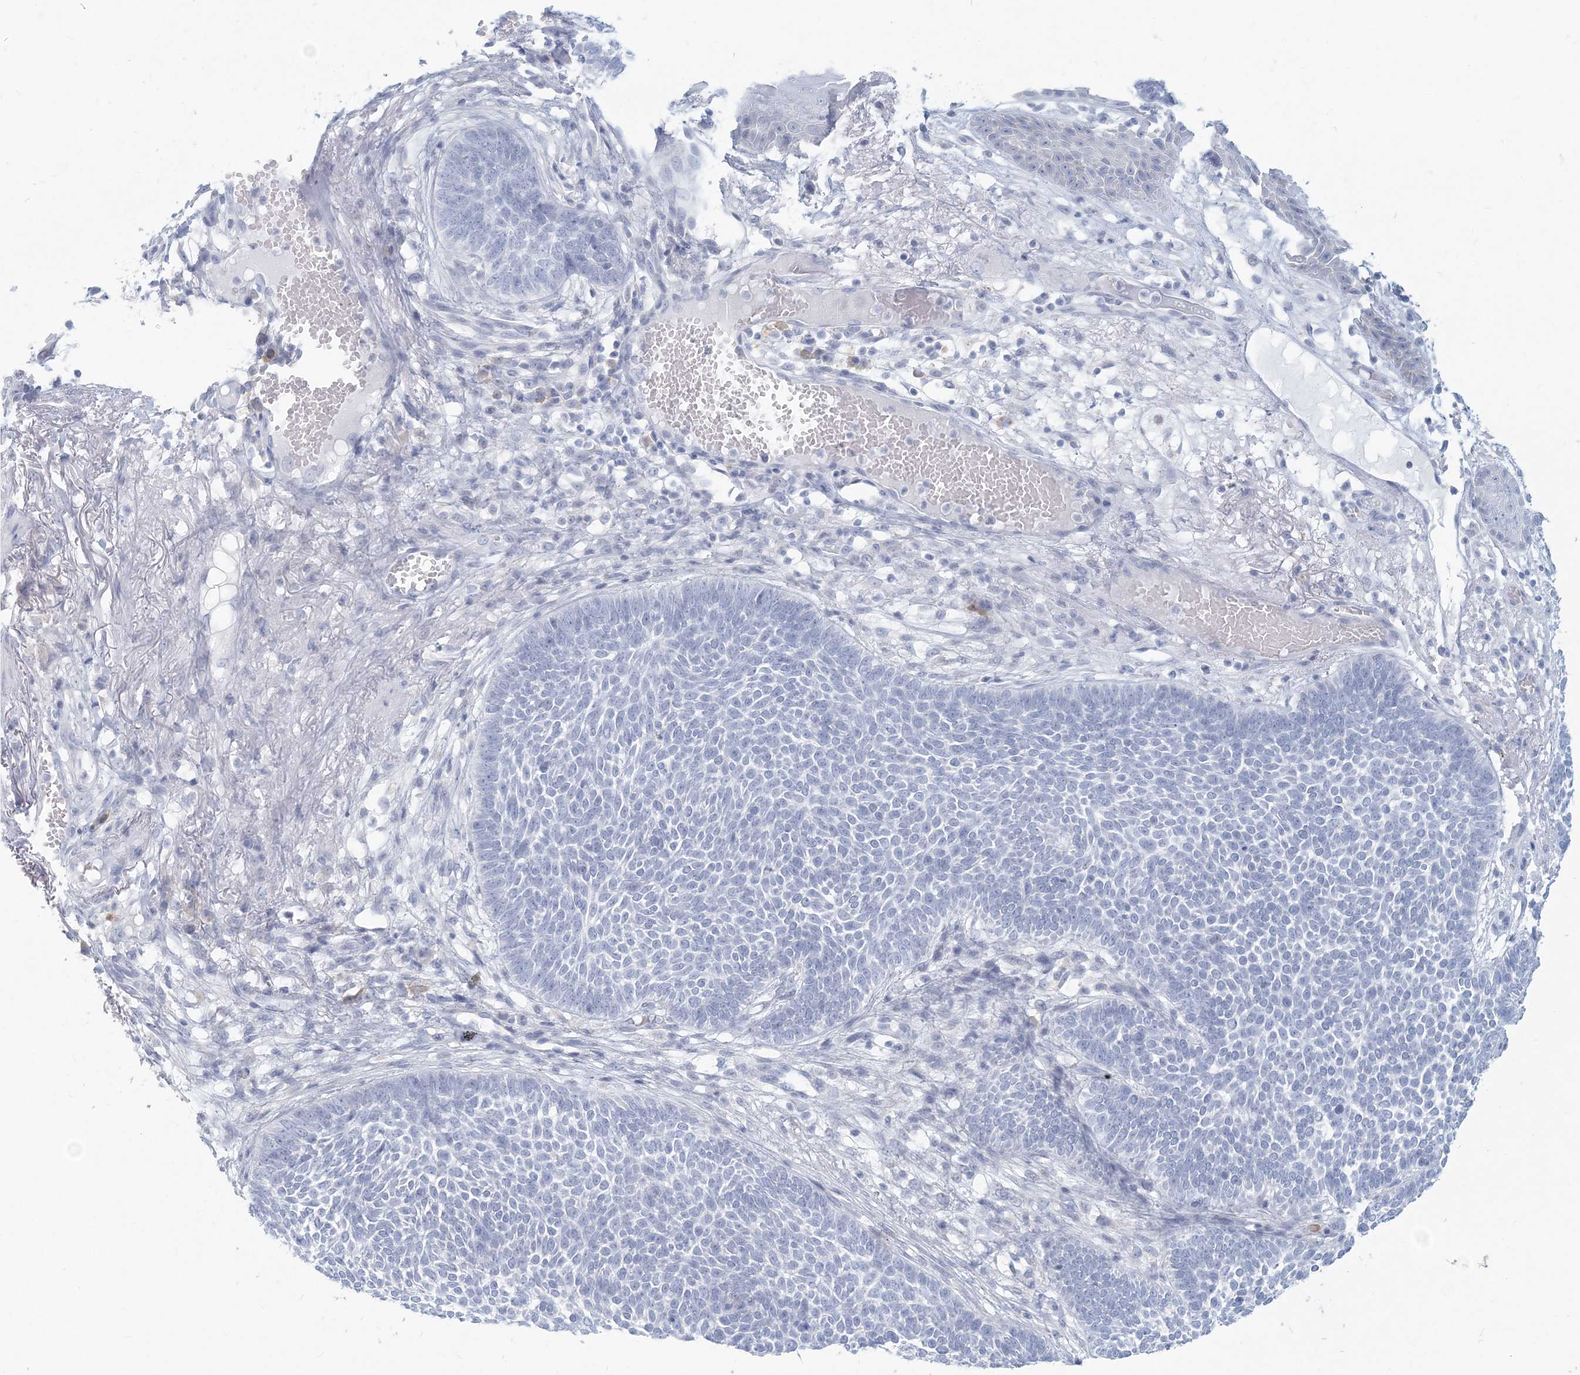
{"staining": {"intensity": "negative", "quantity": "none", "location": "none"}, "tissue": "skin cancer", "cell_type": "Tumor cells", "image_type": "cancer", "snomed": [{"axis": "morphology", "description": "Normal tissue, NOS"}, {"axis": "morphology", "description": "Basal cell carcinoma"}, {"axis": "topography", "description": "Skin"}], "caption": "The histopathology image shows no staining of tumor cells in skin cancer (basal cell carcinoma). (DAB IHC, high magnification).", "gene": "CSN1S1", "patient": {"sex": "male", "age": 64}}